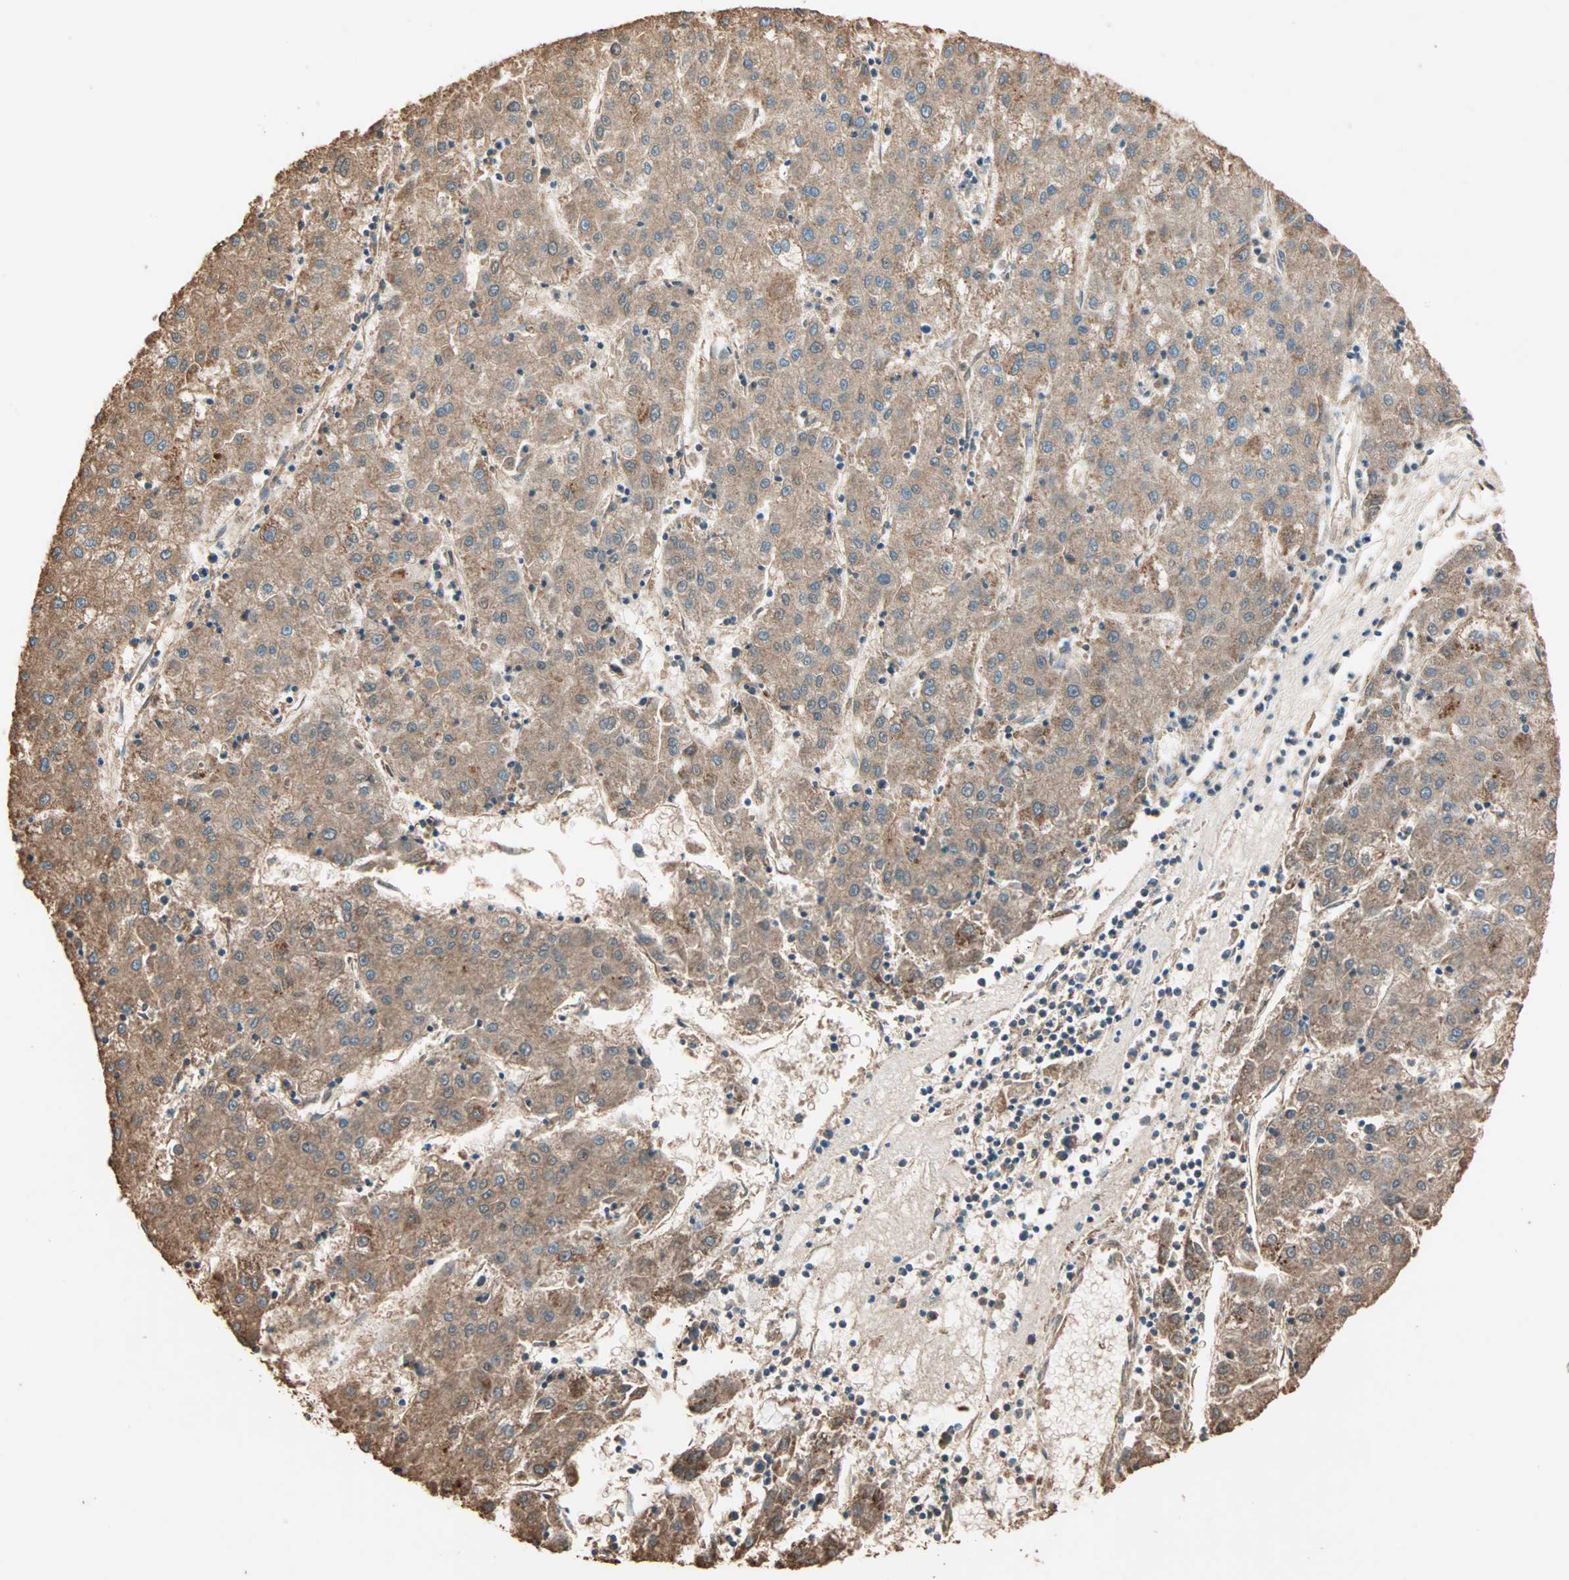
{"staining": {"intensity": "moderate", "quantity": ">75%", "location": "cytoplasmic/membranous"}, "tissue": "liver cancer", "cell_type": "Tumor cells", "image_type": "cancer", "snomed": [{"axis": "morphology", "description": "Carcinoma, Hepatocellular, NOS"}, {"axis": "topography", "description": "Liver"}], "caption": "An immunohistochemistry (IHC) histopathology image of neoplastic tissue is shown. Protein staining in brown highlights moderate cytoplasmic/membranous positivity in liver hepatocellular carcinoma within tumor cells. The protein is stained brown, and the nuclei are stained in blue (DAB IHC with brightfield microscopy, high magnification).", "gene": "EIF4G2", "patient": {"sex": "male", "age": 72}}